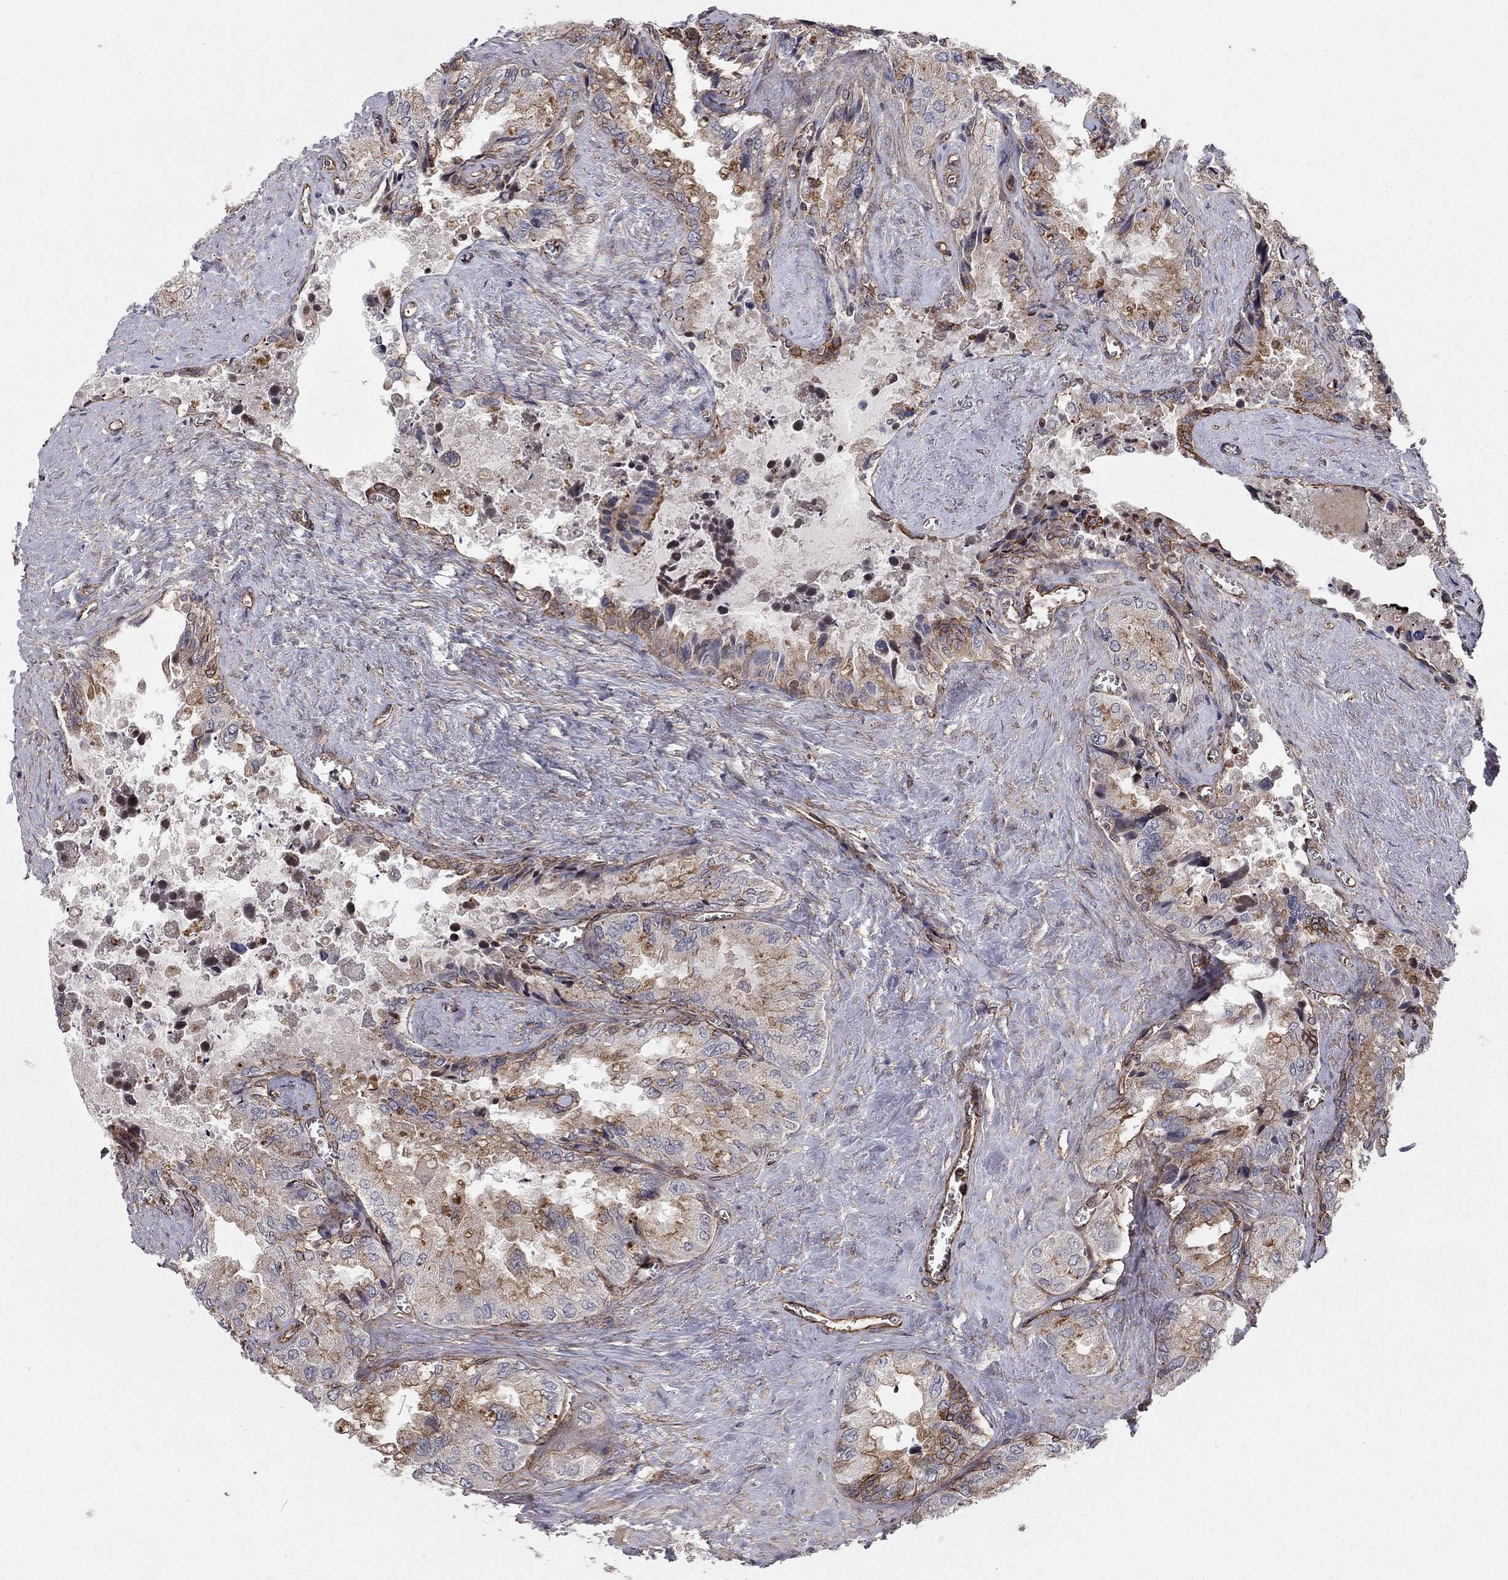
{"staining": {"intensity": "moderate", "quantity": "25%-75%", "location": "cytoplasmic/membranous"}, "tissue": "seminal vesicle", "cell_type": "Glandular cells", "image_type": "normal", "snomed": [{"axis": "morphology", "description": "Normal tissue, NOS"}, {"axis": "topography", "description": "Seminal veicle"}], "caption": "Immunohistochemistry histopathology image of unremarkable human seminal vesicle stained for a protein (brown), which exhibits medium levels of moderate cytoplasmic/membranous expression in approximately 25%-75% of glandular cells.", "gene": "RASEF", "patient": {"sex": "male", "age": 67}}